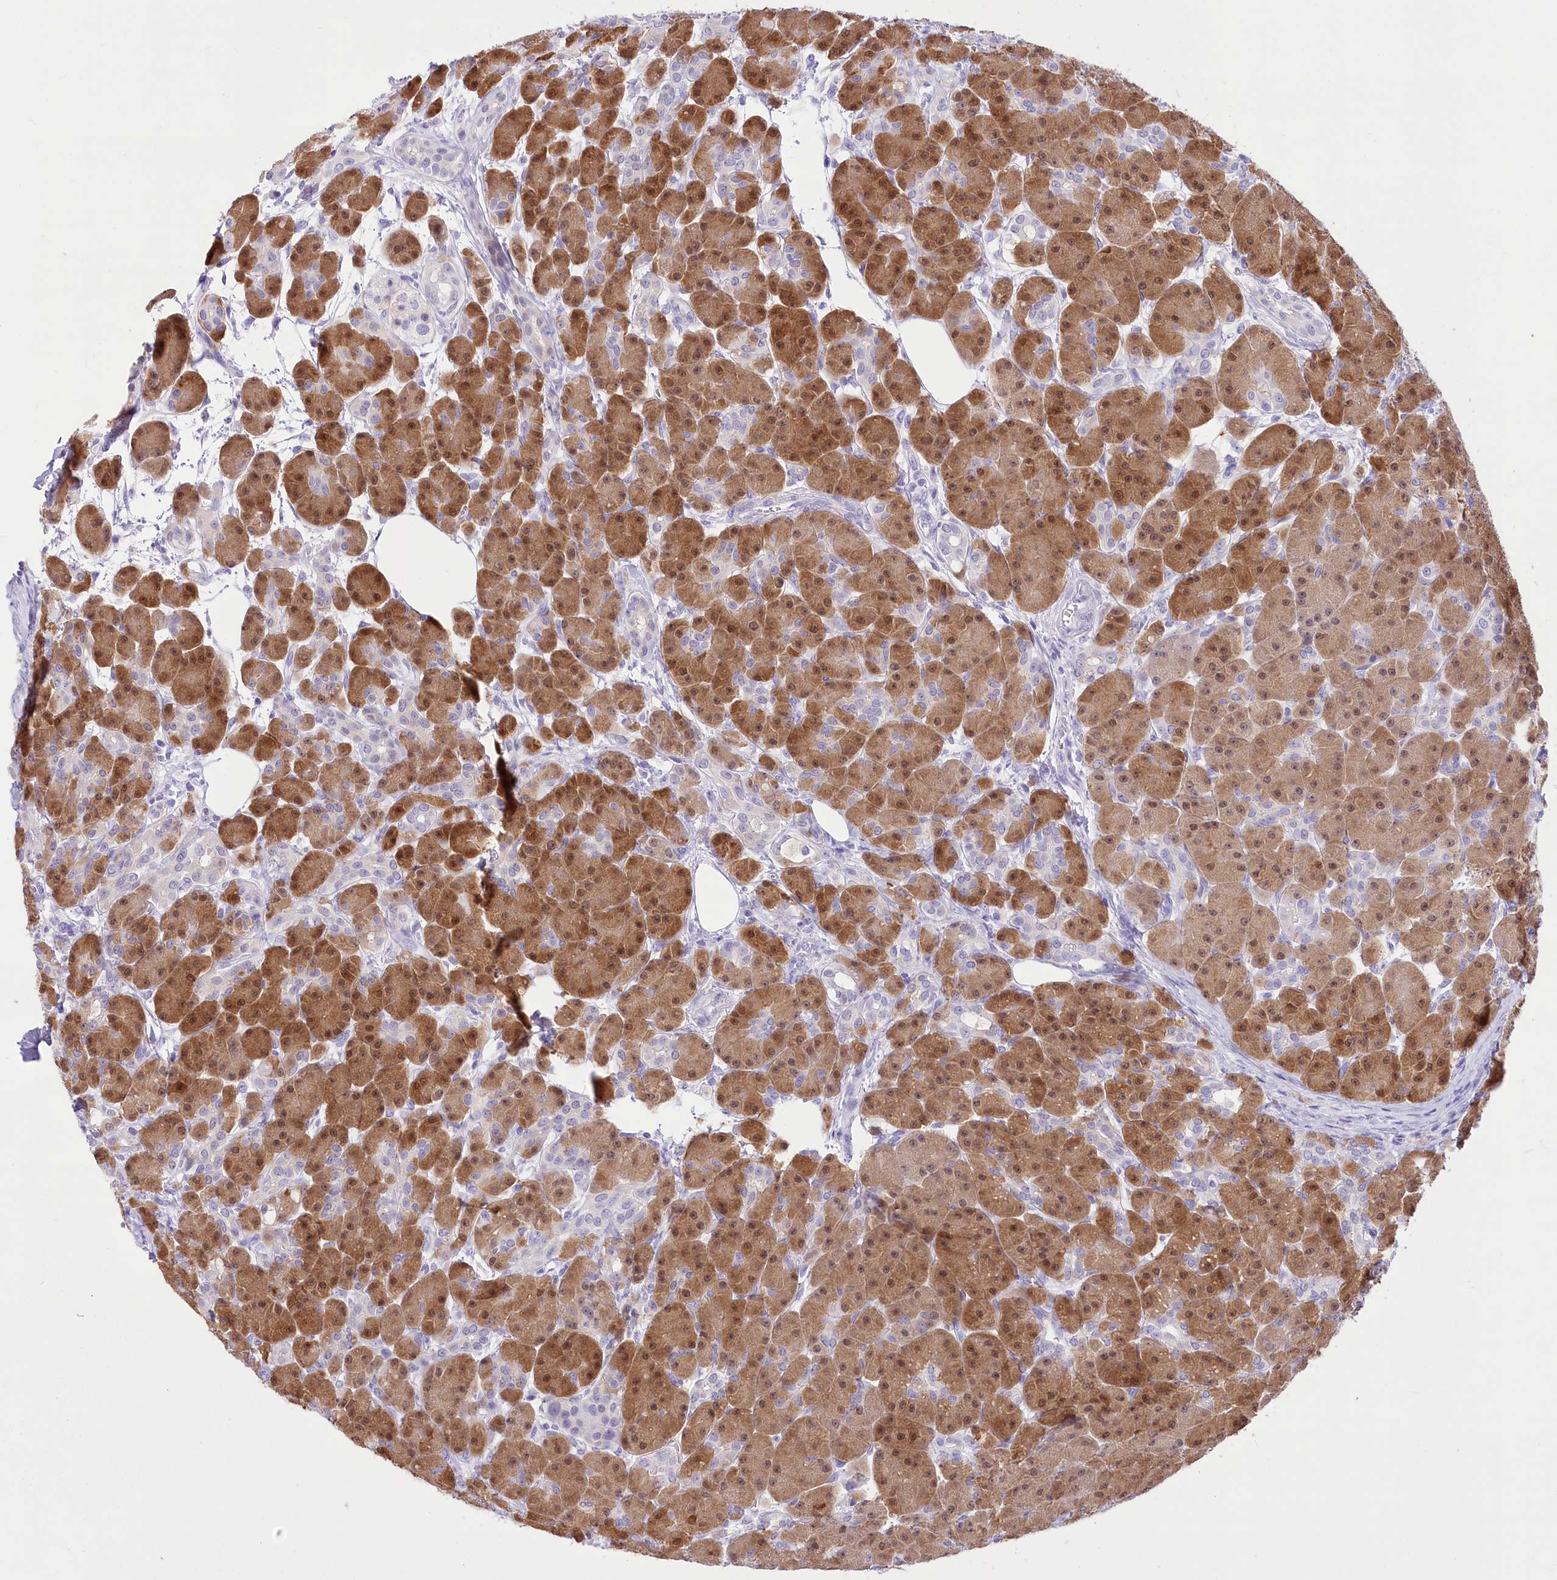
{"staining": {"intensity": "strong", "quantity": ">75%", "location": "cytoplasmic/membranous,nuclear"}, "tissue": "pancreas", "cell_type": "Exocrine glandular cells", "image_type": "normal", "snomed": [{"axis": "morphology", "description": "Normal tissue, NOS"}, {"axis": "topography", "description": "Pancreas"}], "caption": "Pancreas was stained to show a protein in brown. There is high levels of strong cytoplasmic/membranous,nuclear expression in approximately >75% of exocrine glandular cells. Nuclei are stained in blue.", "gene": "PBLD", "patient": {"sex": "male", "age": 63}}